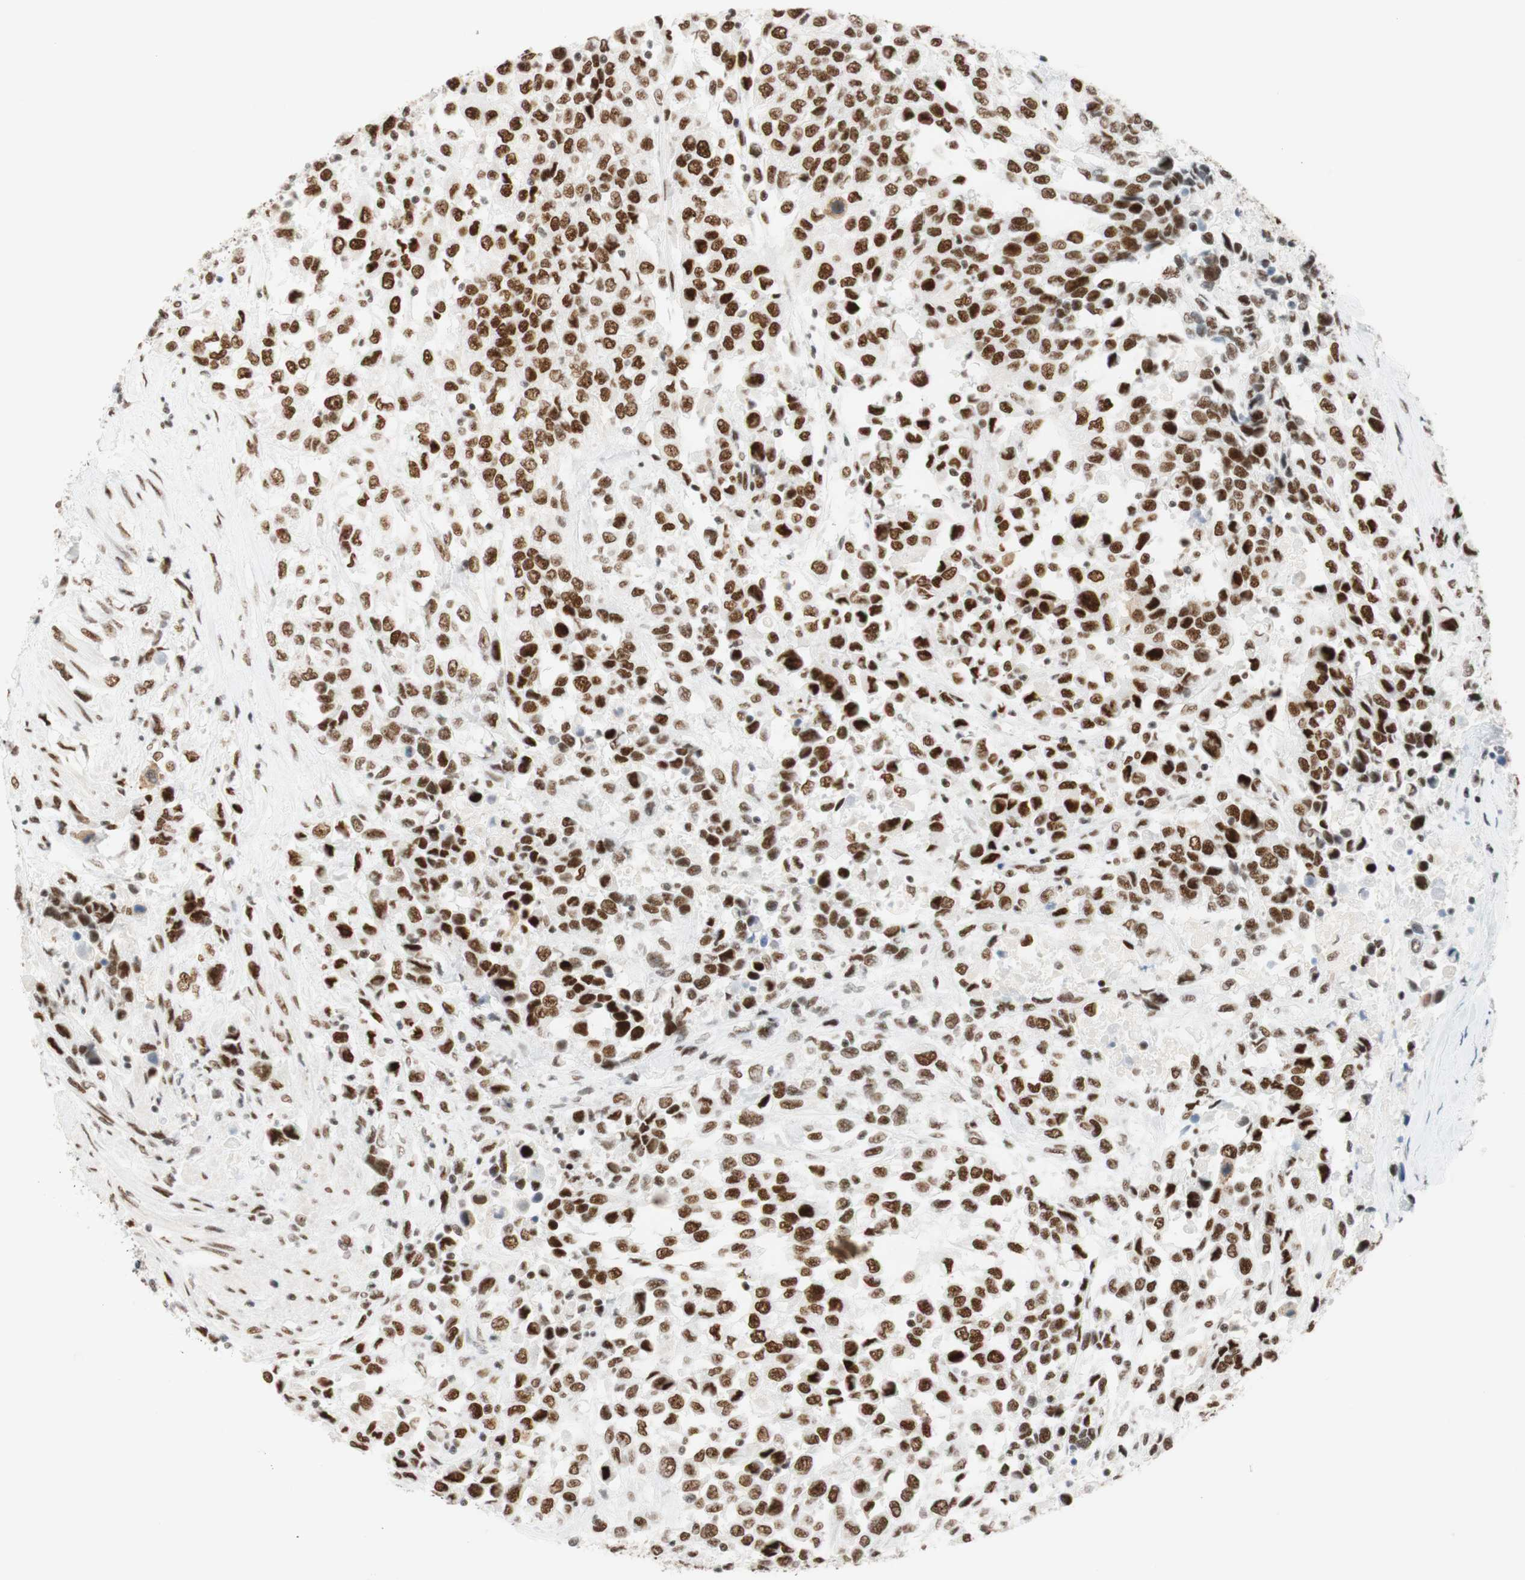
{"staining": {"intensity": "moderate", "quantity": ">75%", "location": "nuclear"}, "tissue": "urothelial cancer", "cell_type": "Tumor cells", "image_type": "cancer", "snomed": [{"axis": "morphology", "description": "Urothelial carcinoma, High grade"}, {"axis": "topography", "description": "Urinary bladder"}], "caption": "This is an image of immunohistochemistry staining of urothelial cancer, which shows moderate positivity in the nuclear of tumor cells.", "gene": "RNF20", "patient": {"sex": "female", "age": 80}}